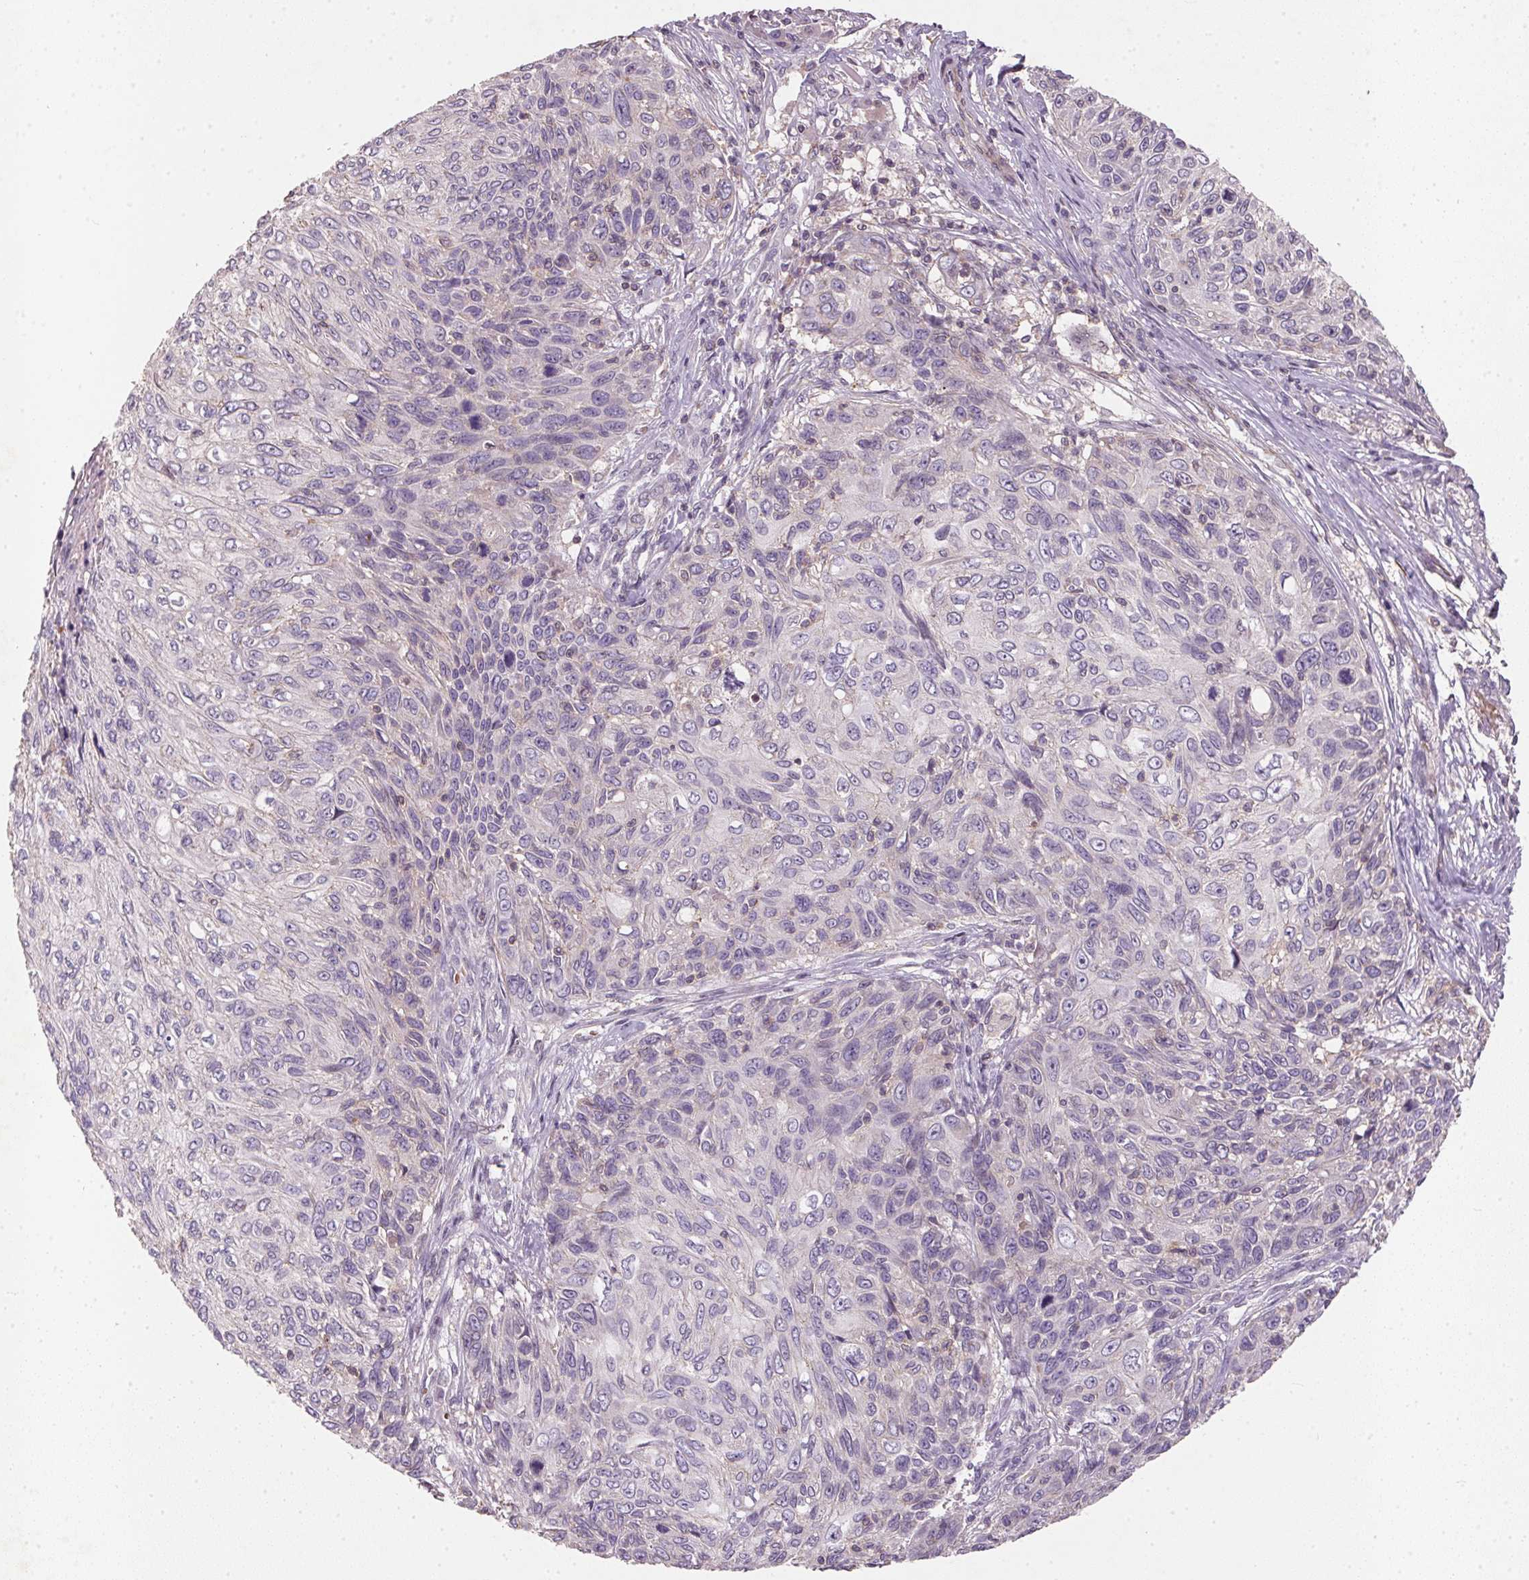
{"staining": {"intensity": "negative", "quantity": "none", "location": "none"}, "tissue": "skin cancer", "cell_type": "Tumor cells", "image_type": "cancer", "snomed": [{"axis": "morphology", "description": "Squamous cell carcinoma, NOS"}, {"axis": "topography", "description": "Skin"}], "caption": "Immunohistochemistry (IHC) of human skin cancer displays no expression in tumor cells.", "gene": "KCNK15", "patient": {"sex": "male", "age": 92}}